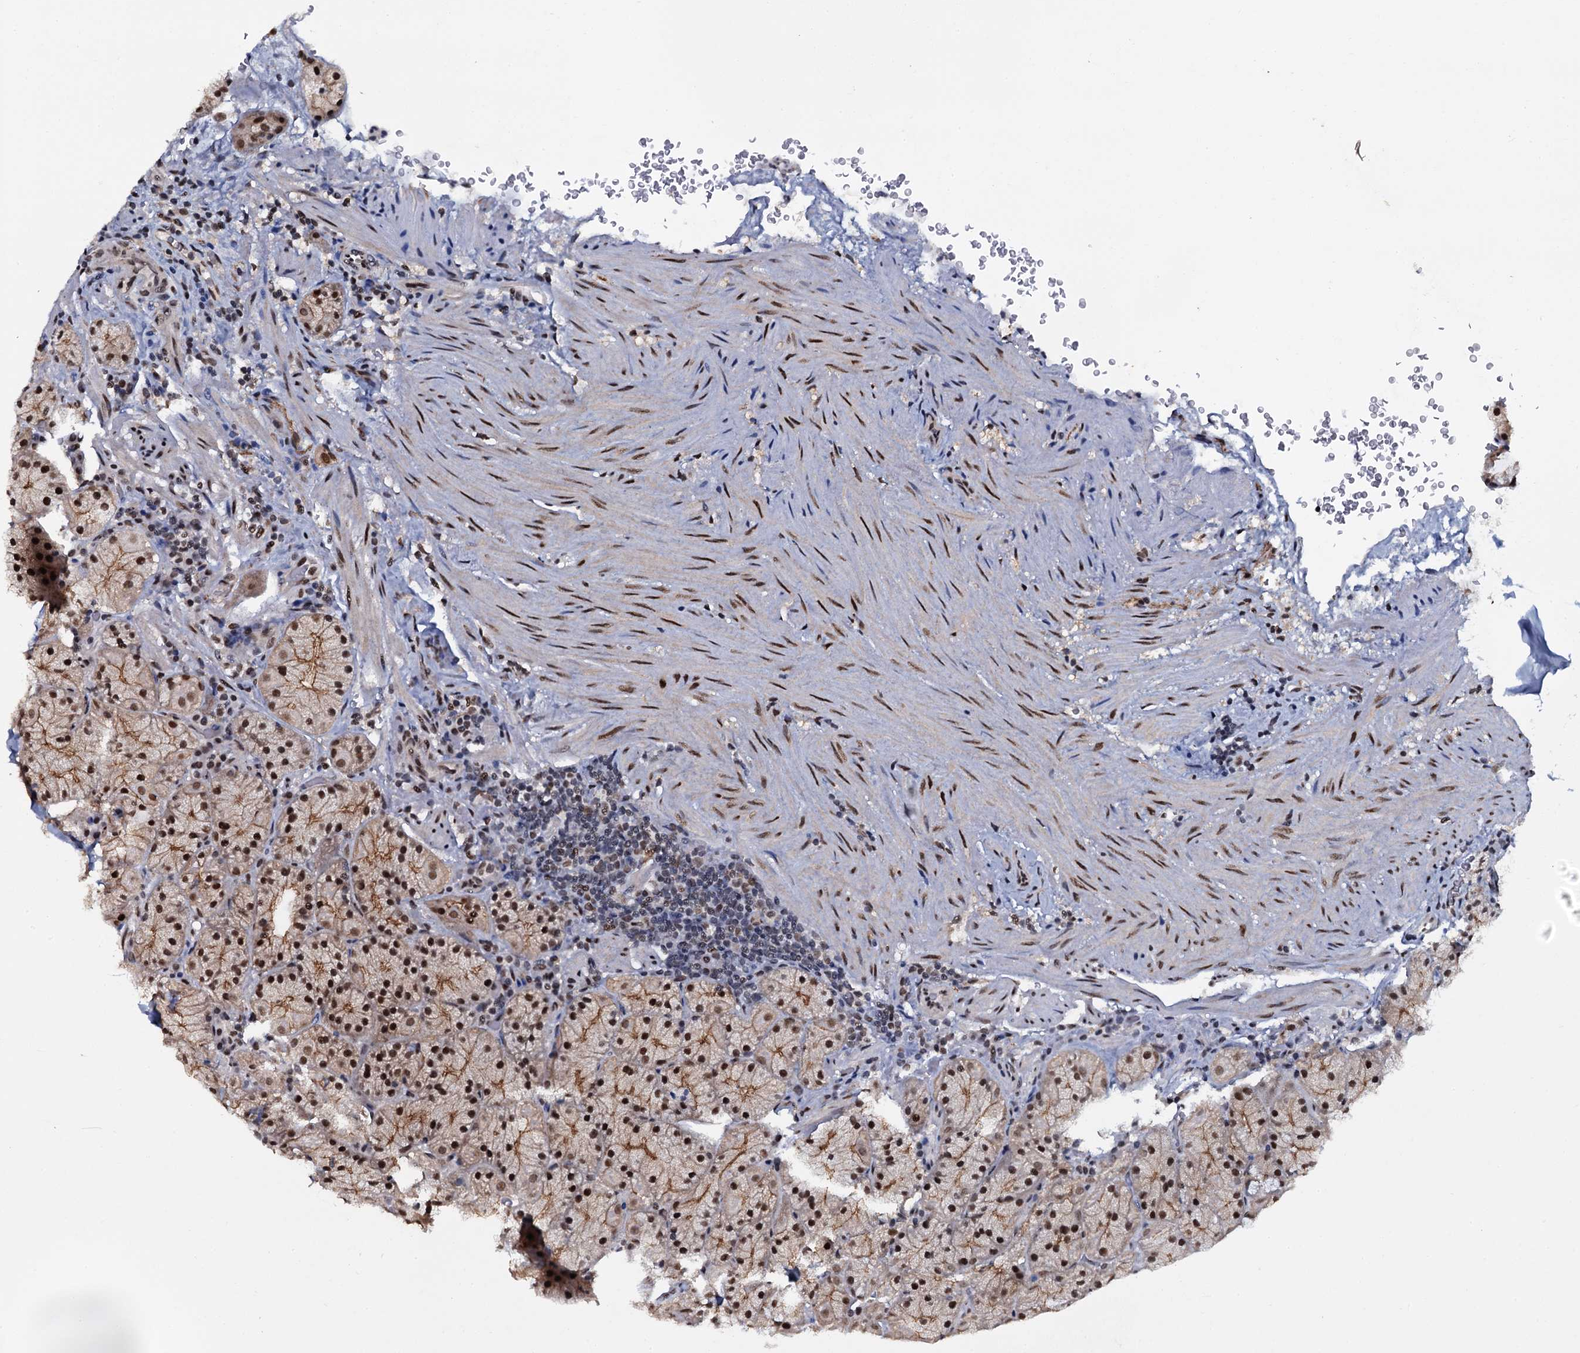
{"staining": {"intensity": "moderate", "quantity": ">75%", "location": "cytoplasmic/membranous,nuclear"}, "tissue": "stomach", "cell_type": "Glandular cells", "image_type": "normal", "snomed": [{"axis": "morphology", "description": "Normal tissue, NOS"}, {"axis": "topography", "description": "Stomach, upper"}, {"axis": "topography", "description": "Stomach, lower"}], "caption": "Glandular cells show medium levels of moderate cytoplasmic/membranous,nuclear positivity in about >75% of cells in normal human stomach.", "gene": "SH2D4B", "patient": {"sex": "male", "age": 80}}